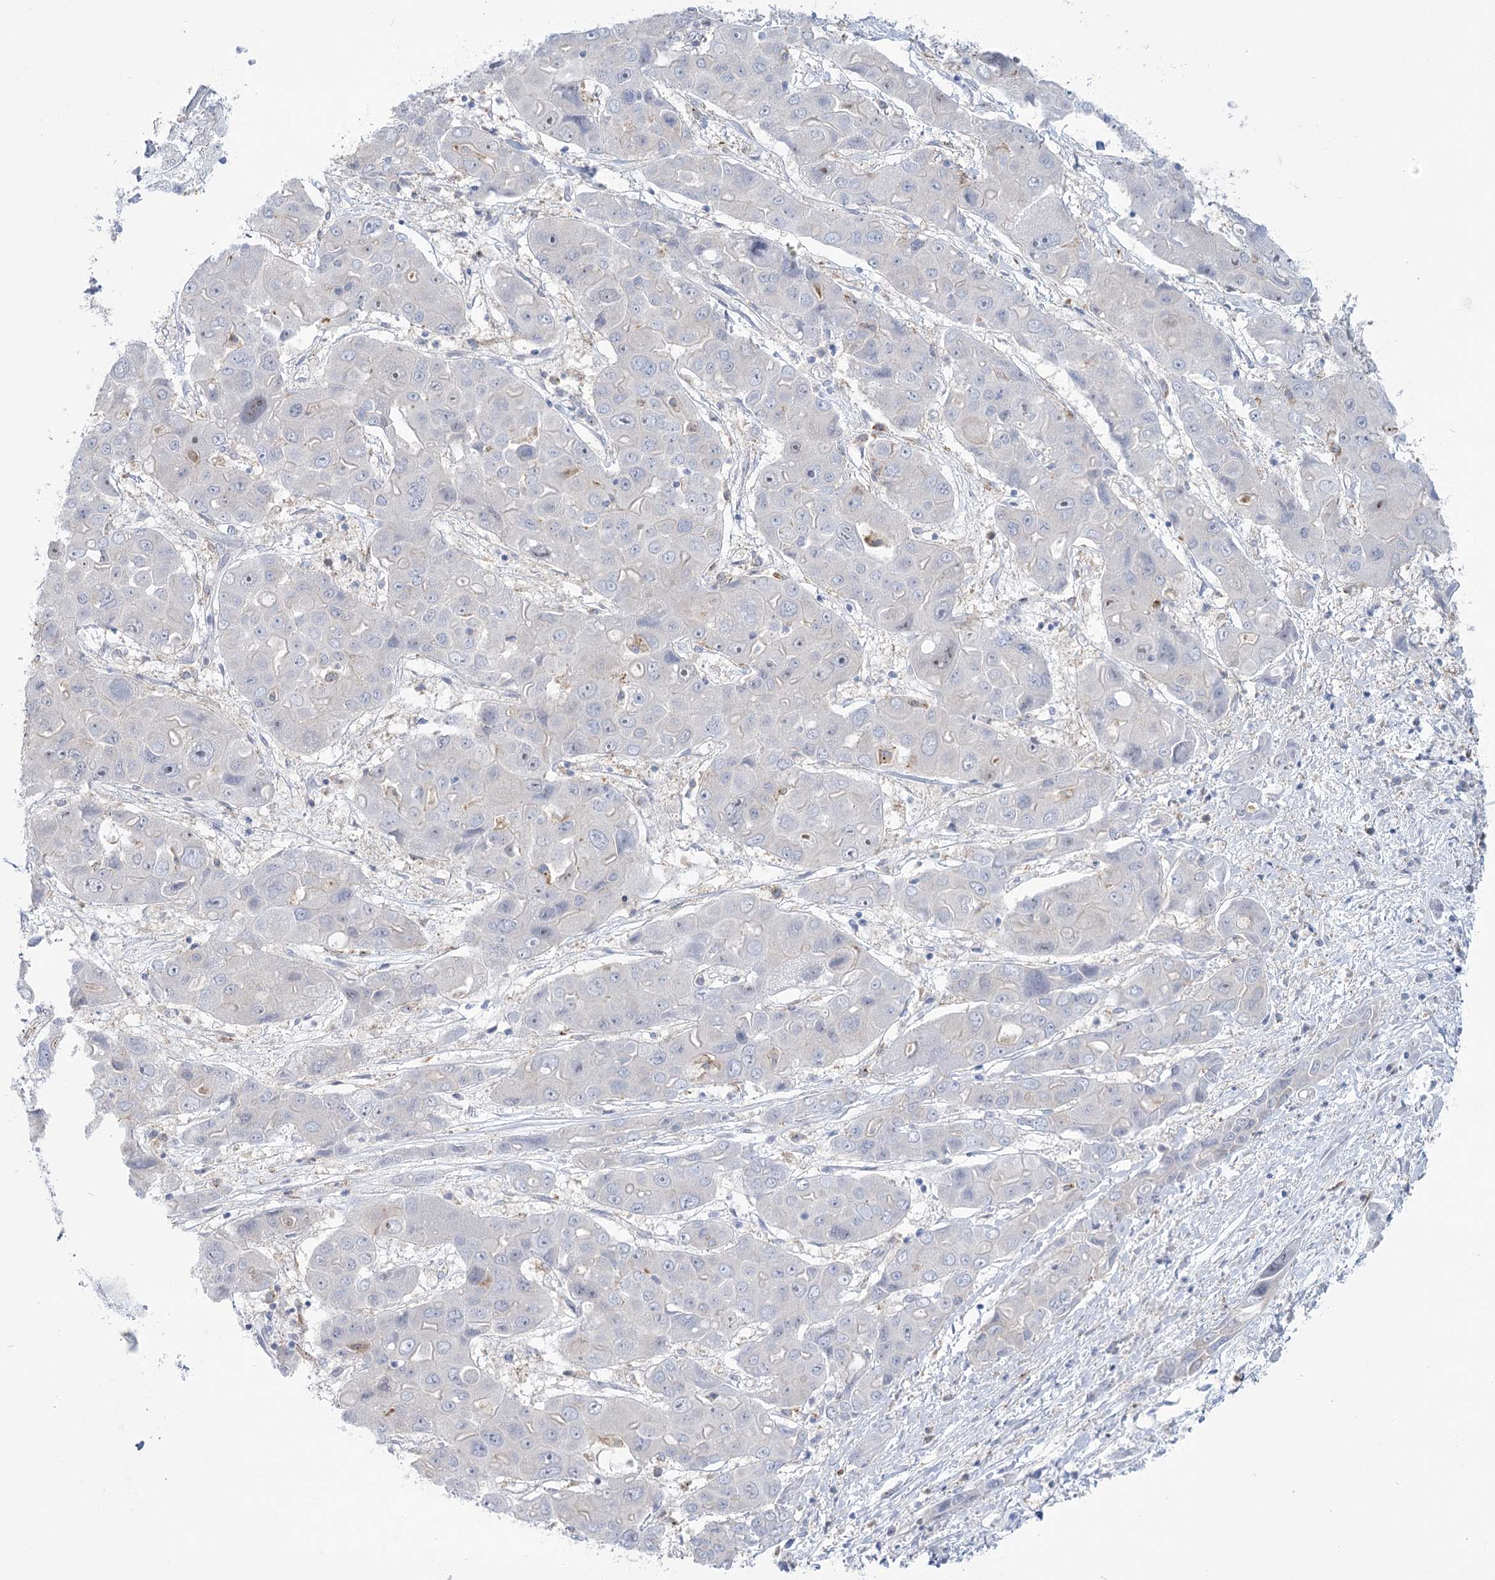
{"staining": {"intensity": "negative", "quantity": "none", "location": "none"}, "tissue": "liver cancer", "cell_type": "Tumor cells", "image_type": "cancer", "snomed": [{"axis": "morphology", "description": "Cholangiocarcinoma"}, {"axis": "topography", "description": "Liver"}], "caption": "Liver cancer (cholangiocarcinoma) was stained to show a protein in brown. There is no significant positivity in tumor cells.", "gene": "CCDC88A", "patient": {"sex": "male", "age": 67}}